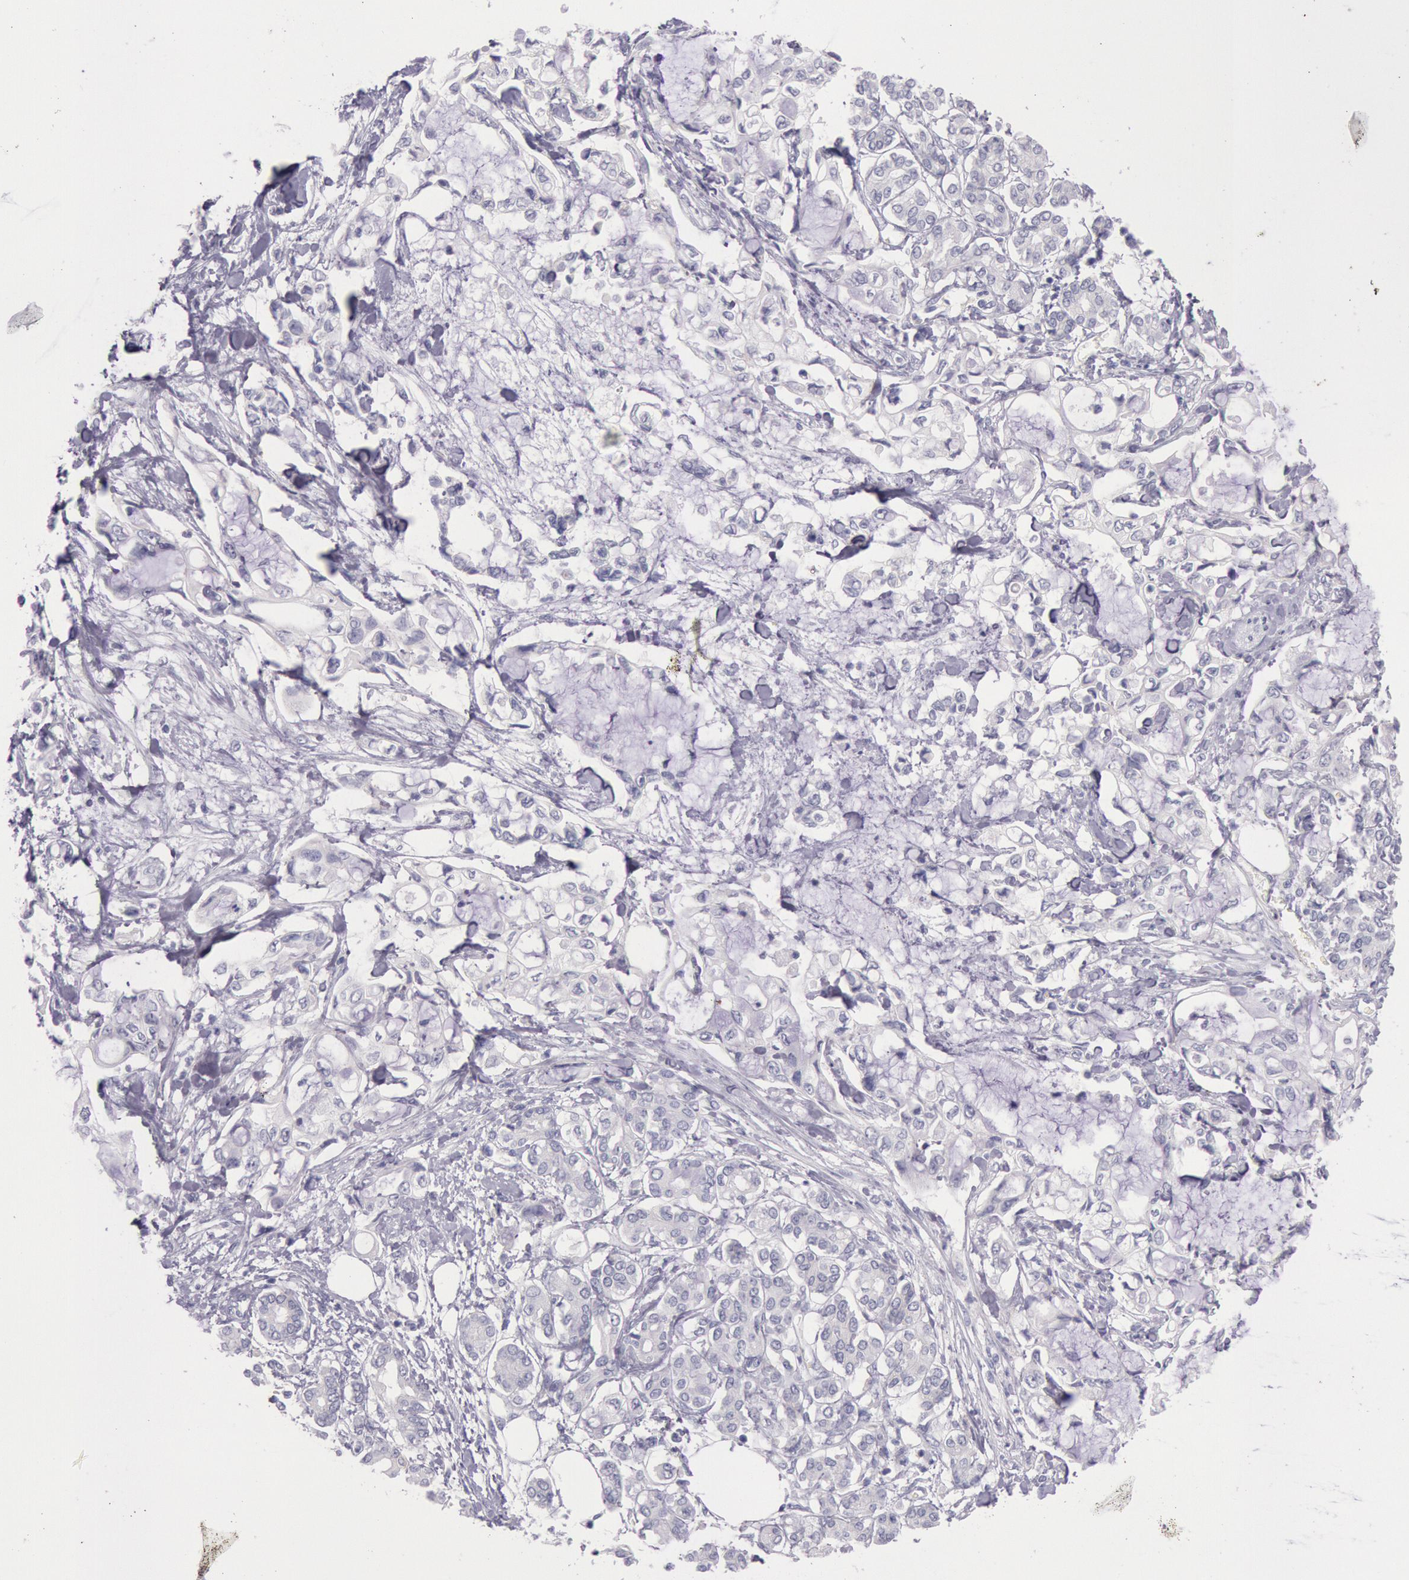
{"staining": {"intensity": "negative", "quantity": "none", "location": "none"}, "tissue": "pancreatic cancer", "cell_type": "Tumor cells", "image_type": "cancer", "snomed": [{"axis": "morphology", "description": "Adenocarcinoma, NOS"}, {"axis": "topography", "description": "Pancreas"}], "caption": "Immunohistochemical staining of human pancreatic cancer (adenocarcinoma) displays no significant positivity in tumor cells.", "gene": "EGFR", "patient": {"sex": "female", "age": 70}}